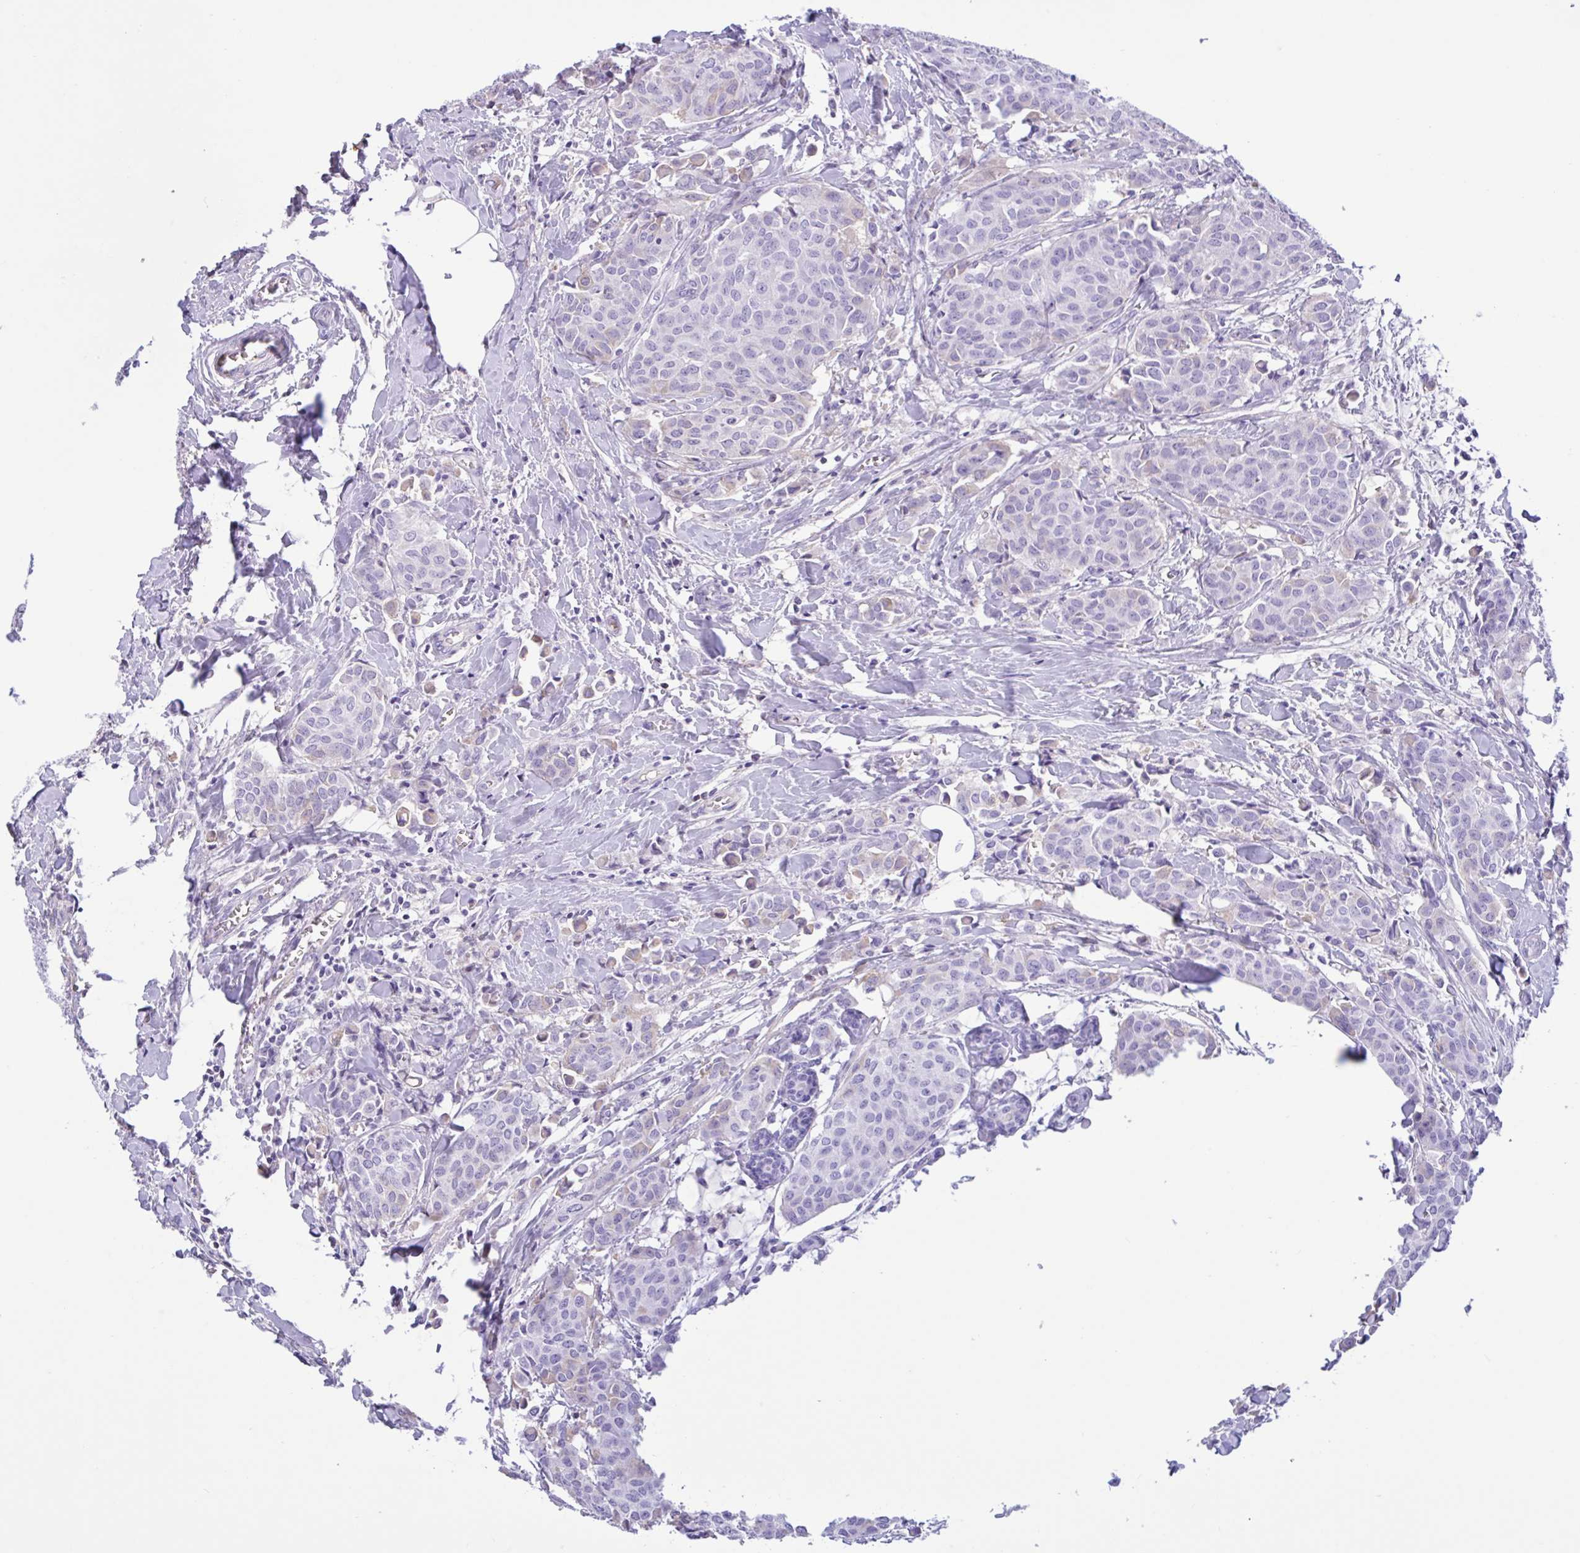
{"staining": {"intensity": "weak", "quantity": "<25%", "location": "cytoplasmic/membranous"}, "tissue": "breast cancer", "cell_type": "Tumor cells", "image_type": "cancer", "snomed": [{"axis": "morphology", "description": "Duct carcinoma"}, {"axis": "topography", "description": "Breast"}], "caption": "High power microscopy photomicrograph of an immunohistochemistry (IHC) histopathology image of breast cancer, revealing no significant expression in tumor cells. (DAB immunohistochemistry (IHC) visualized using brightfield microscopy, high magnification).", "gene": "LARGE2", "patient": {"sex": "female", "age": 47}}